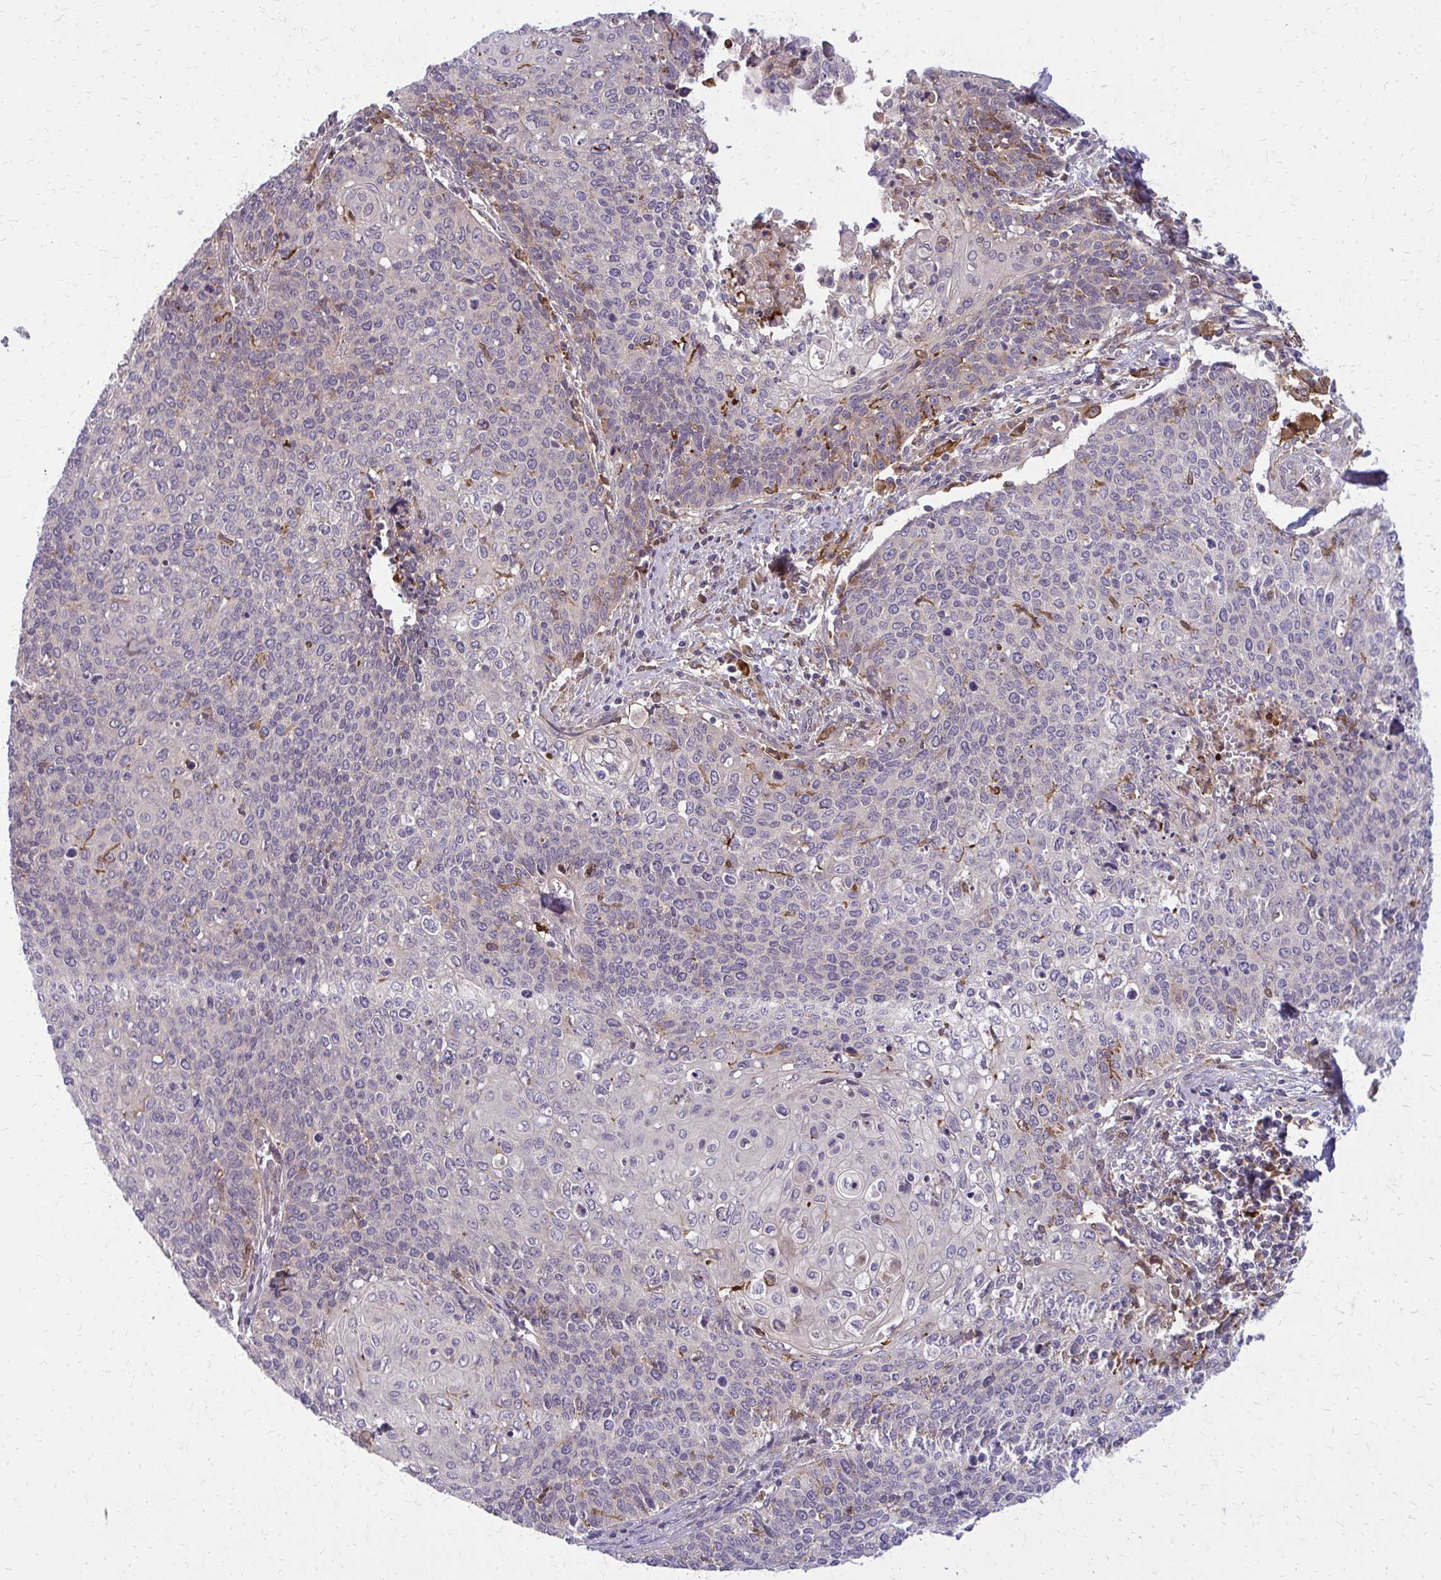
{"staining": {"intensity": "negative", "quantity": "none", "location": "none"}, "tissue": "cervical cancer", "cell_type": "Tumor cells", "image_type": "cancer", "snomed": [{"axis": "morphology", "description": "Squamous cell carcinoma, NOS"}, {"axis": "topography", "description": "Cervix"}], "caption": "Micrograph shows no protein staining in tumor cells of cervical cancer (squamous cell carcinoma) tissue. The staining is performed using DAB brown chromogen with nuclei counter-stained in using hematoxylin.", "gene": "OXNAD1", "patient": {"sex": "female", "age": 39}}